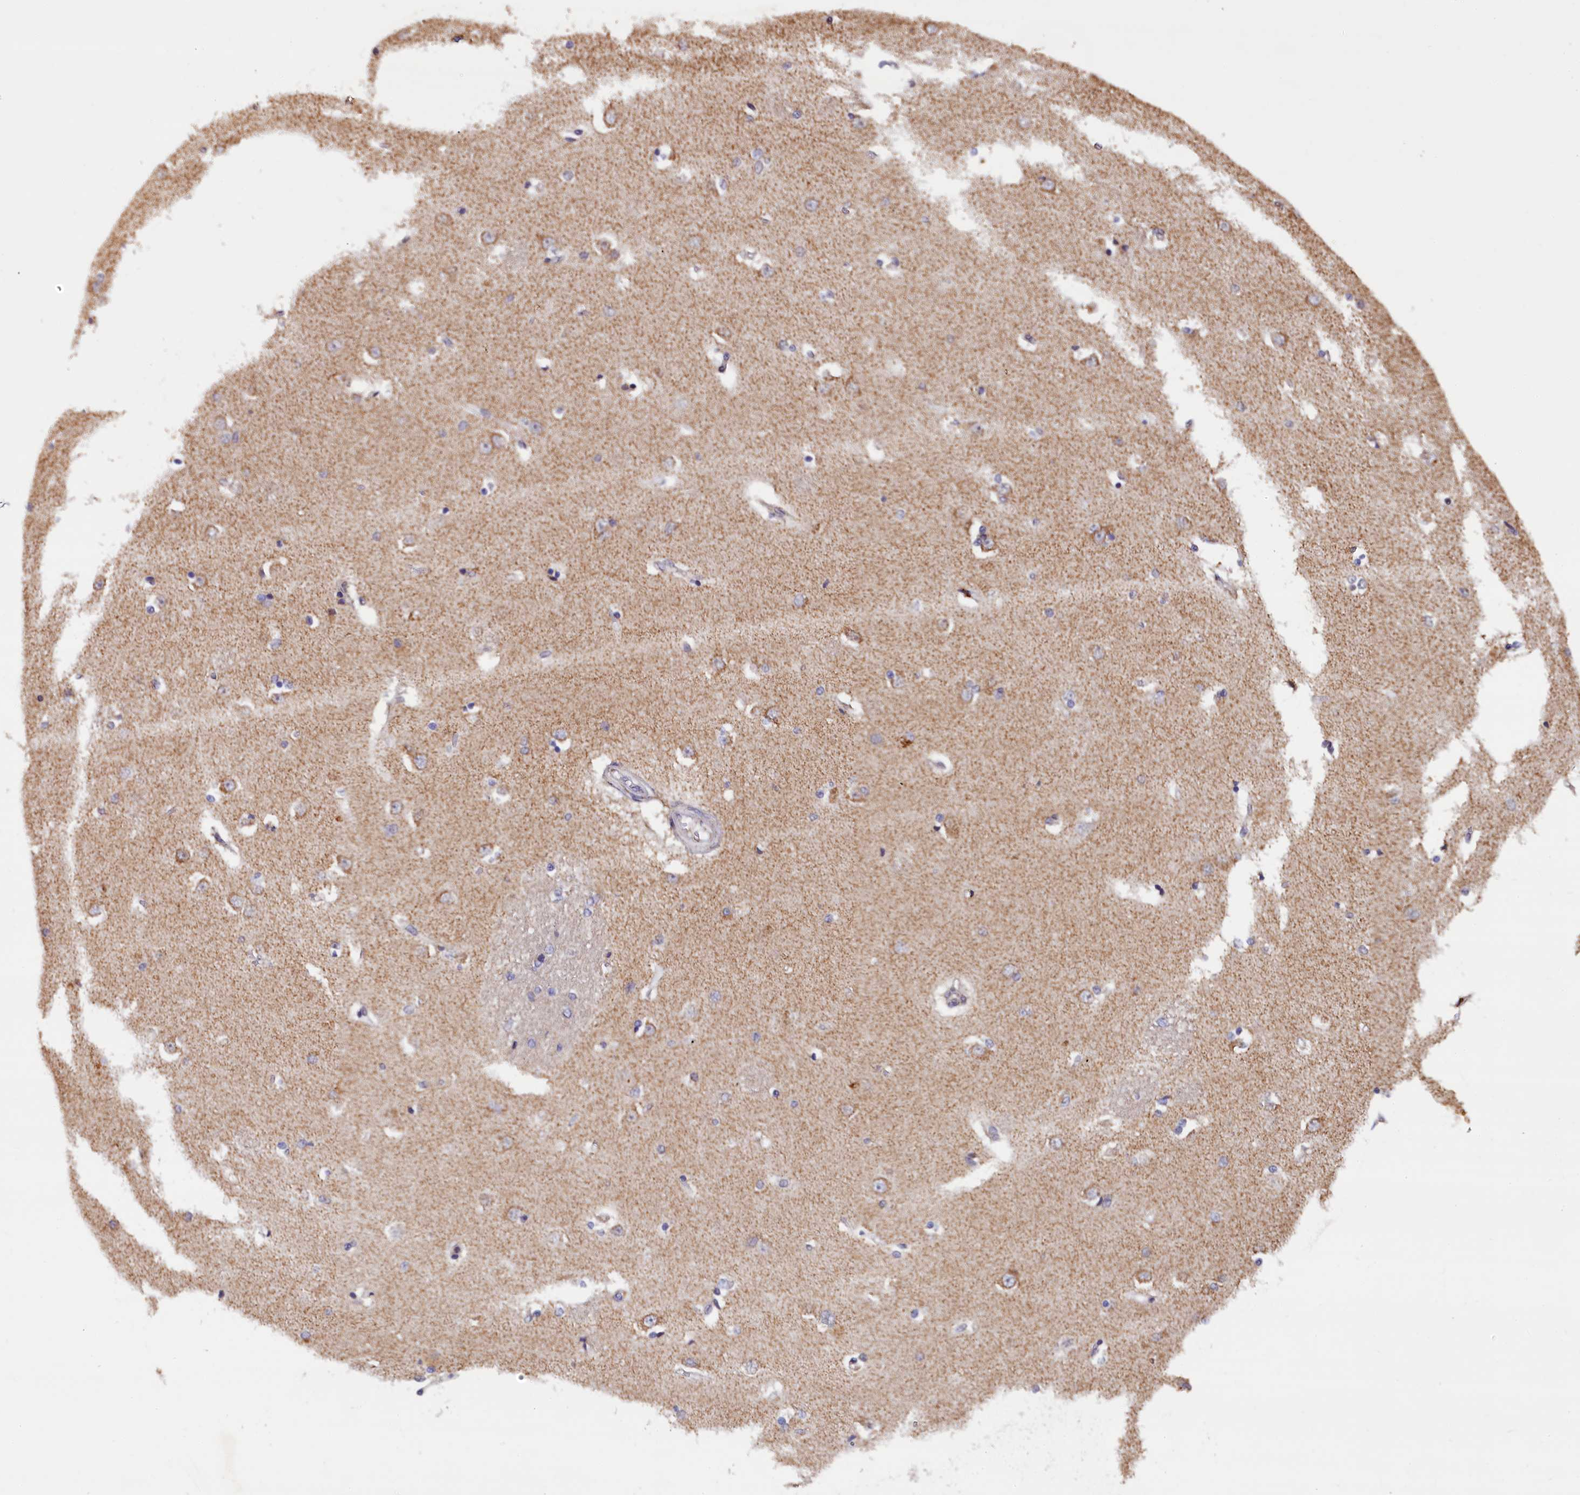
{"staining": {"intensity": "weak", "quantity": "<25%", "location": "cytoplasmic/membranous"}, "tissue": "caudate", "cell_type": "Glial cells", "image_type": "normal", "snomed": [{"axis": "morphology", "description": "Normal tissue, NOS"}, {"axis": "topography", "description": "Lateral ventricle wall"}], "caption": "Immunohistochemistry (IHC) photomicrograph of benign caudate stained for a protein (brown), which reveals no staining in glial cells. (Stains: DAB immunohistochemistry (IHC) with hematoxylin counter stain, Microscopy: brightfield microscopy at high magnification).", "gene": "NAIP", "patient": {"sex": "male", "age": 37}}